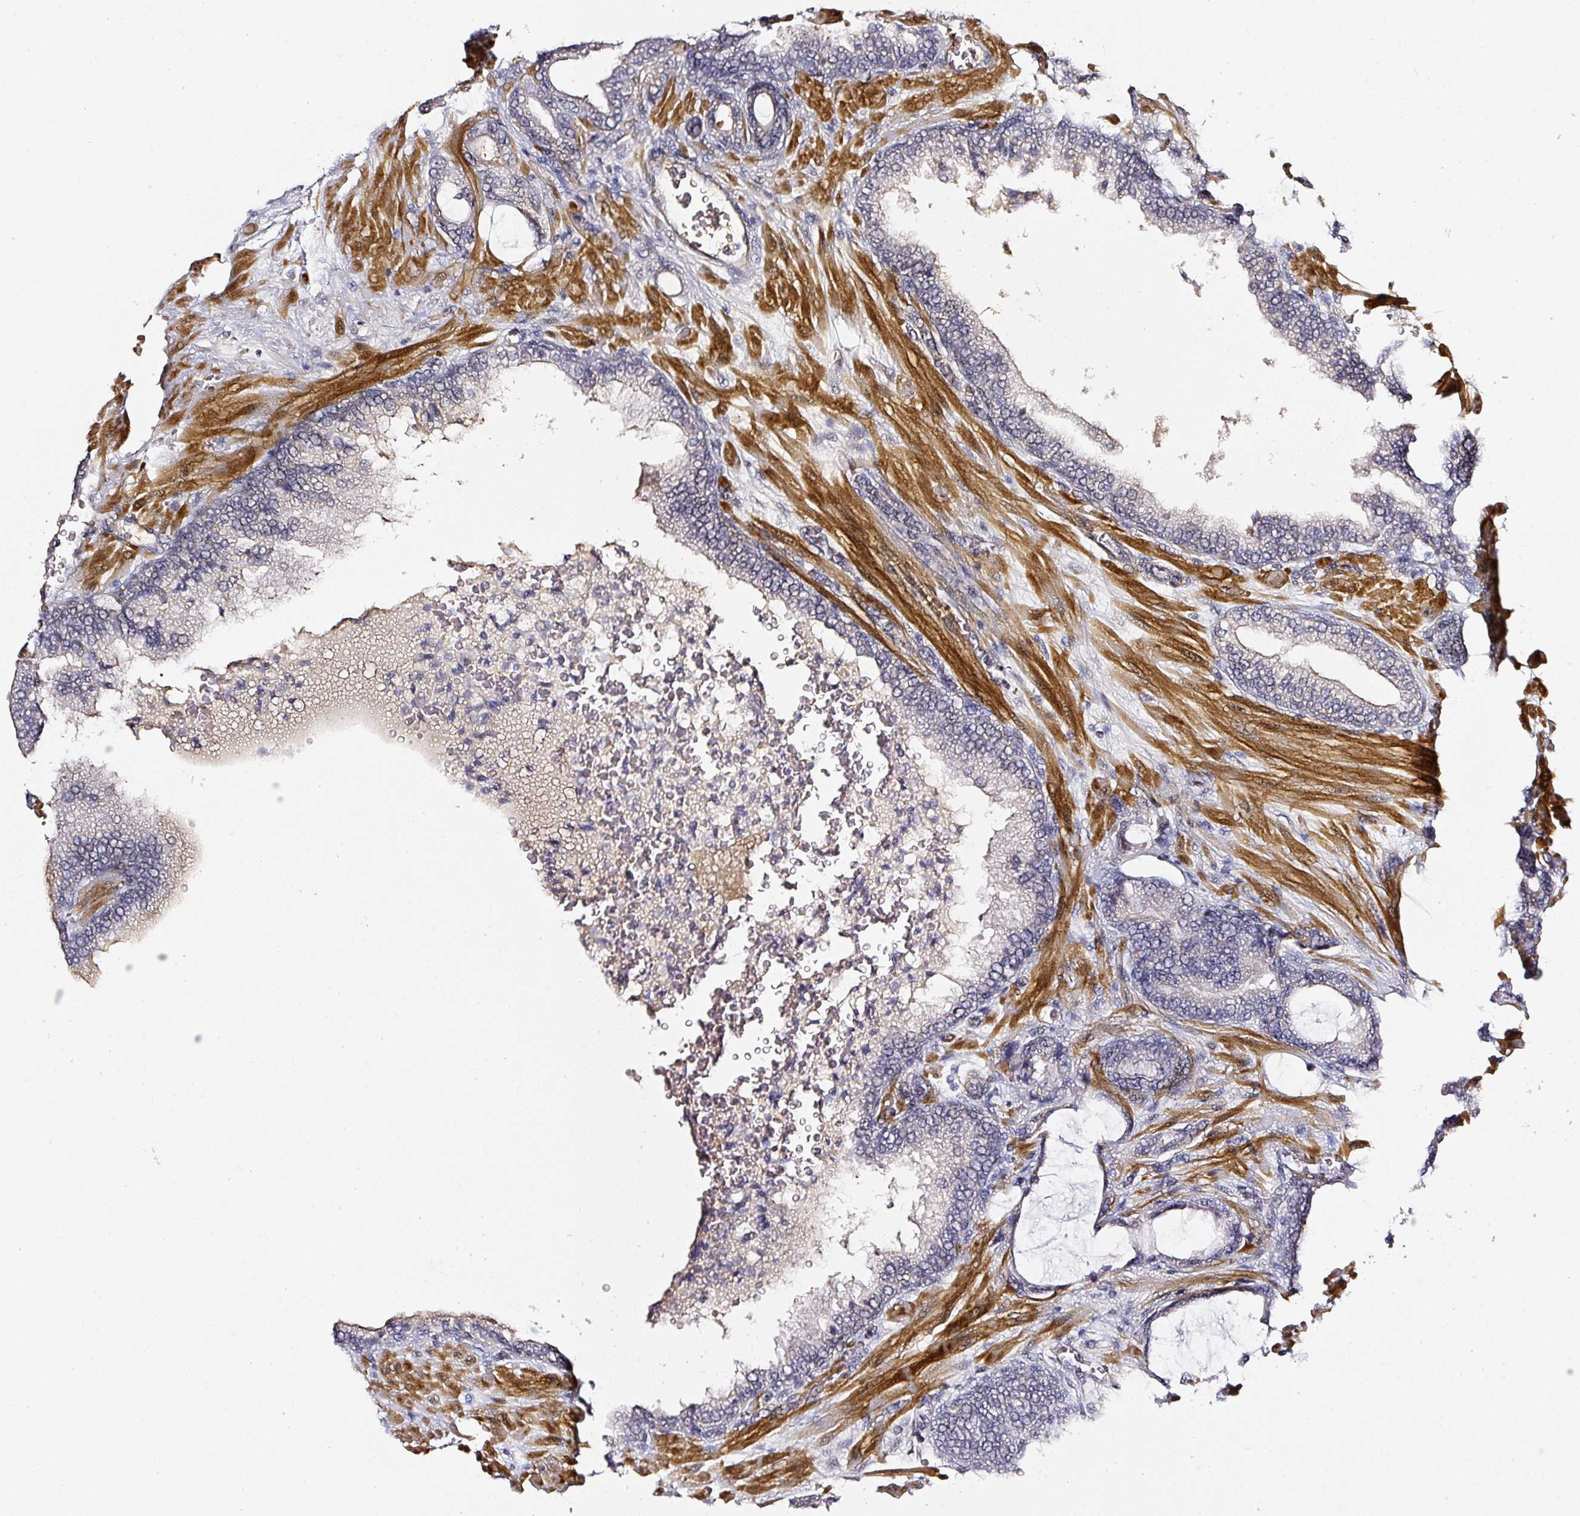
{"staining": {"intensity": "negative", "quantity": "none", "location": "none"}, "tissue": "prostate cancer", "cell_type": "Tumor cells", "image_type": "cancer", "snomed": [{"axis": "morphology", "description": "Adenocarcinoma, High grade"}, {"axis": "topography", "description": "Prostate"}], "caption": "Micrograph shows no protein positivity in tumor cells of prostate cancer (high-grade adenocarcinoma) tissue.", "gene": "TOGARAM1", "patient": {"sex": "male", "age": 68}}